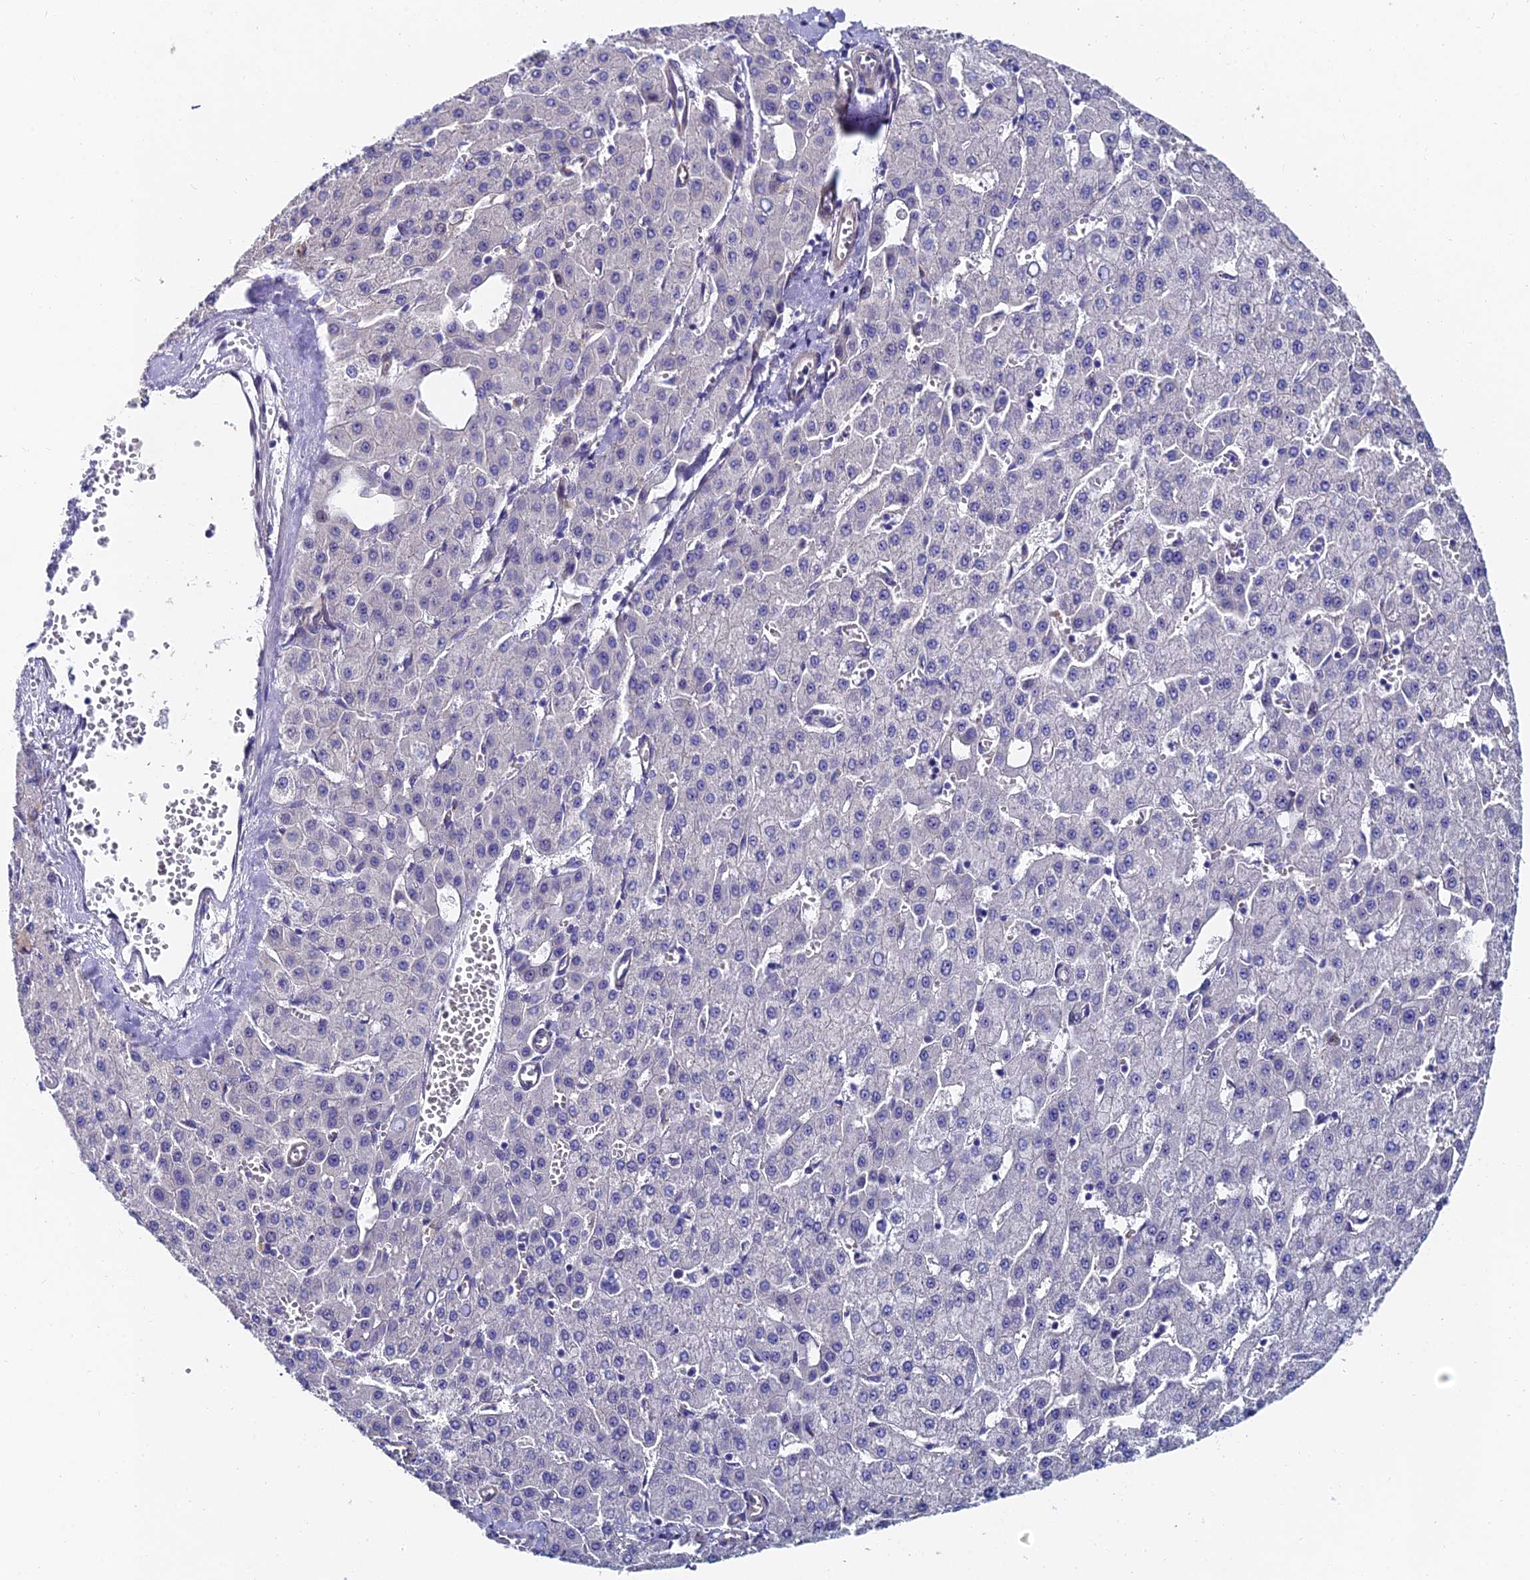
{"staining": {"intensity": "negative", "quantity": "none", "location": "none"}, "tissue": "liver cancer", "cell_type": "Tumor cells", "image_type": "cancer", "snomed": [{"axis": "morphology", "description": "Carcinoma, Hepatocellular, NOS"}, {"axis": "topography", "description": "Liver"}], "caption": "There is no significant staining in tumor cells of liver cancer (hepatocellular carcinoma).", "gene": "TRIM24", "patient": {"sex": "male", "age": 47}}